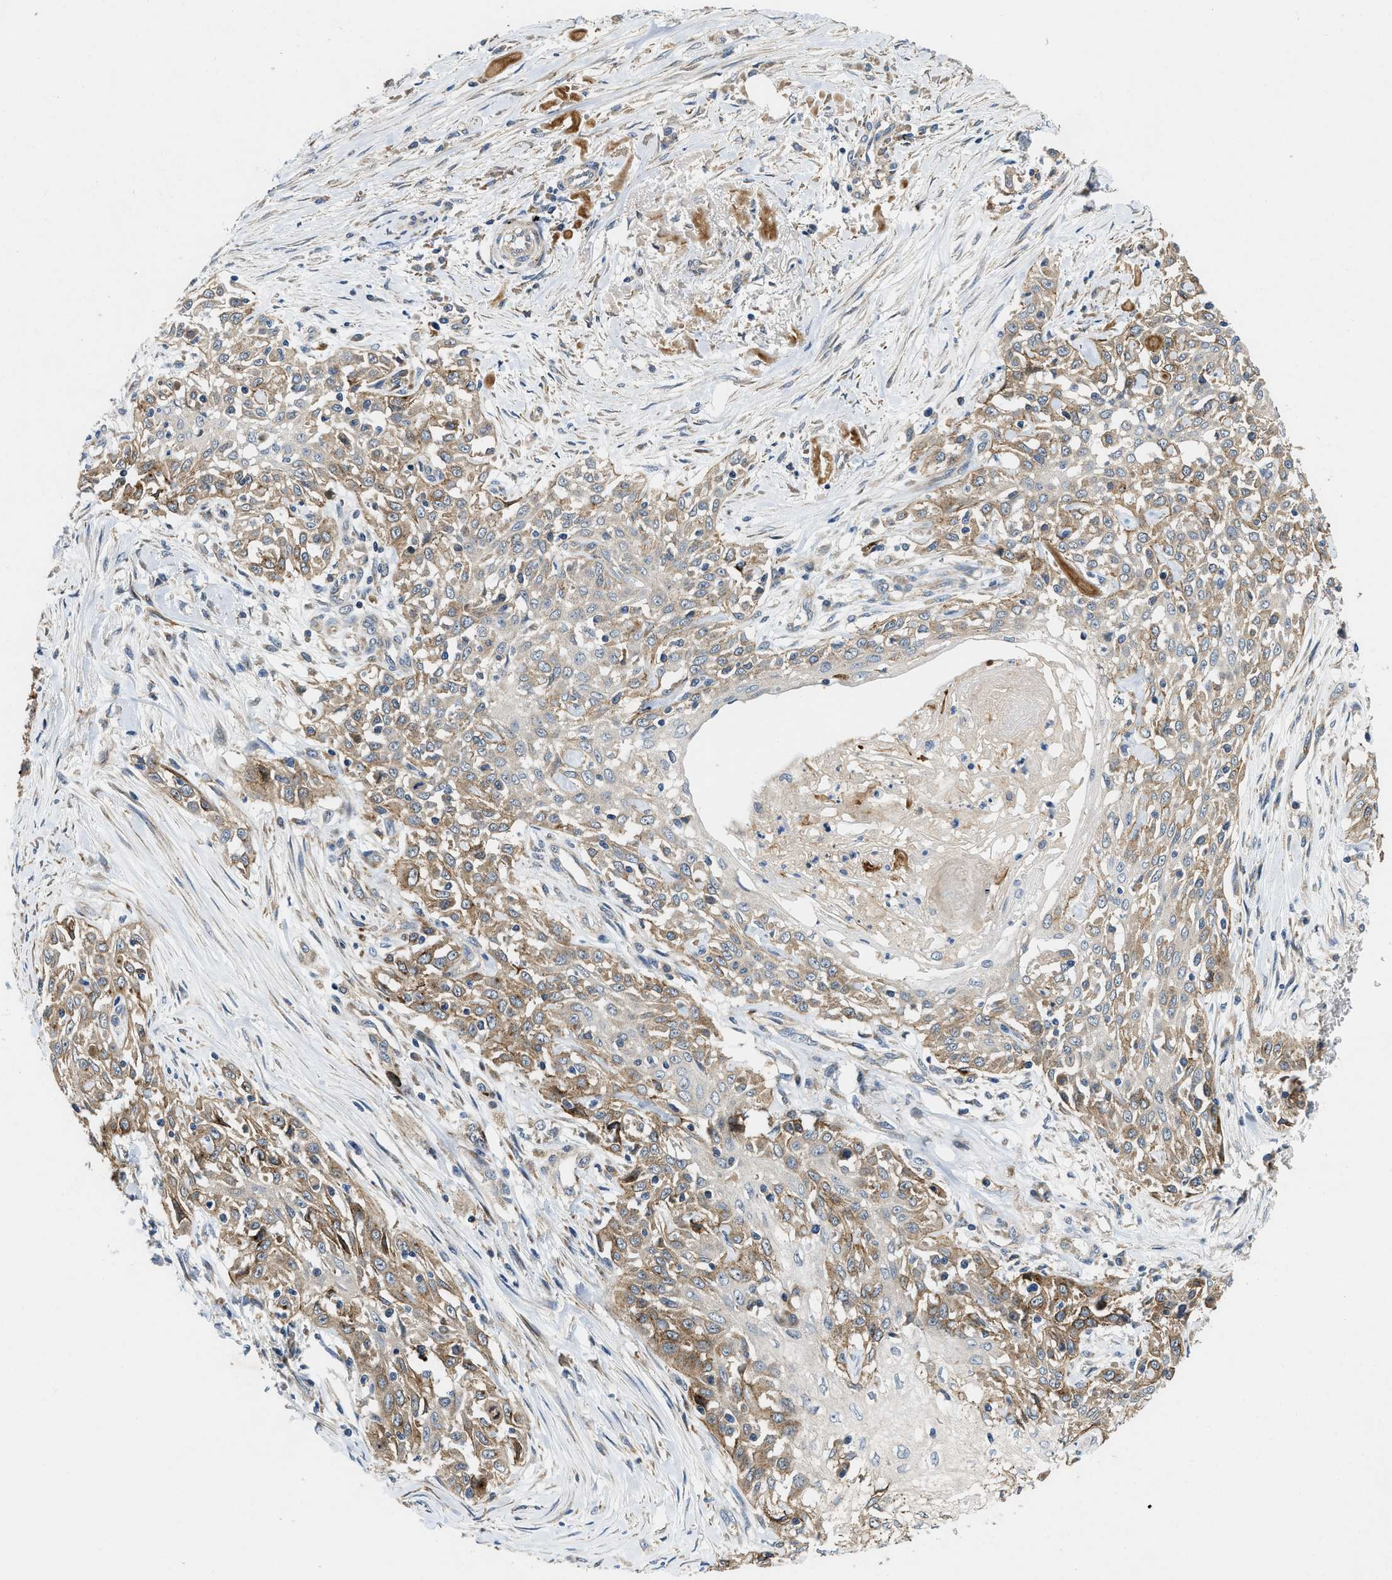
{"staining": {"intensity": "moderate", "quantity": ">75%", "location": "cytoplasmic/membranous"}, "tissue": "skin cancer", "cell_type": "Tumor cells", "image_type": "cancer", "snomed": [{"axis": "morphology", "description": "Squamous cell carcinoma, NOS"}, {"axis": "morphology", "description": "Squamous cell carcinoma, metastatic, NOS"}, {"axis": "topography", "description": "Skin"}, {"axis": "topography", "description": "Lymph node"}], "caption": "An immunohistochemistry (IHC) image of neoplastic tissue is shown. Protein staining in brown highlights moderate cytoplasmic/membranous positivity in metastatic squamous cell carcinoma (skin) within tumor cells.", "gene": "ZNF599", "patient": {"sex": "male", "age": 75}}